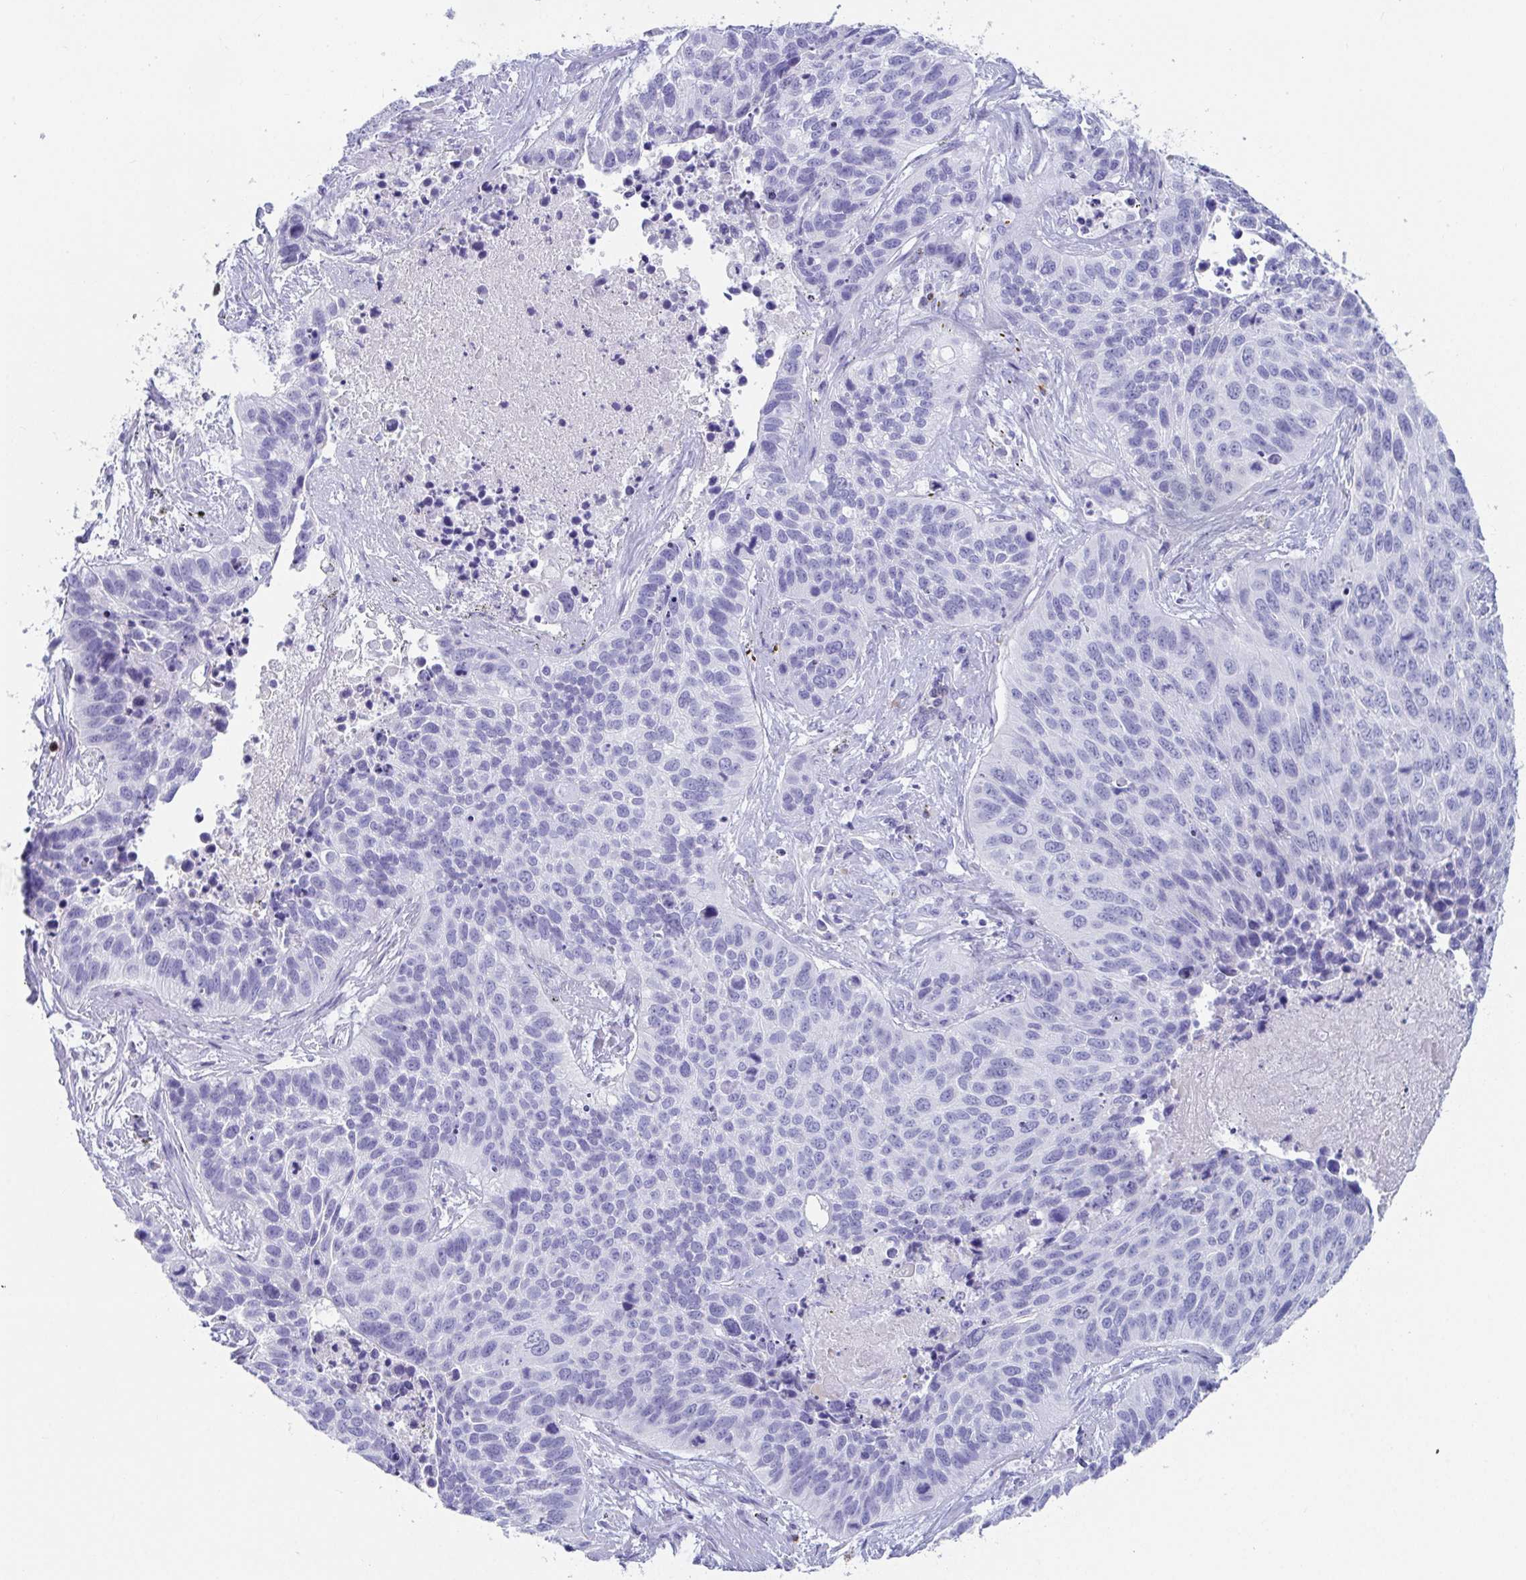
{"staining": {"intensity": "negative", "quantity": "none", "location": "none"}, "tissue": "lung cancer", "cell_type": "Tumor cells", "image_type": "cancer", "snomed": [{"axis": "morphology", "description": "Squamous cell carcinoma, NOS"}, {"axis": "topography", "description": "Lung"}], "caption": "An image of lung cancer (squamous cell carcinoma) stained for a protein exhibits no brown staining in tumor cells.", "gene": "PLA2G1B", "patient": {"sex": "male", "age": 62}}